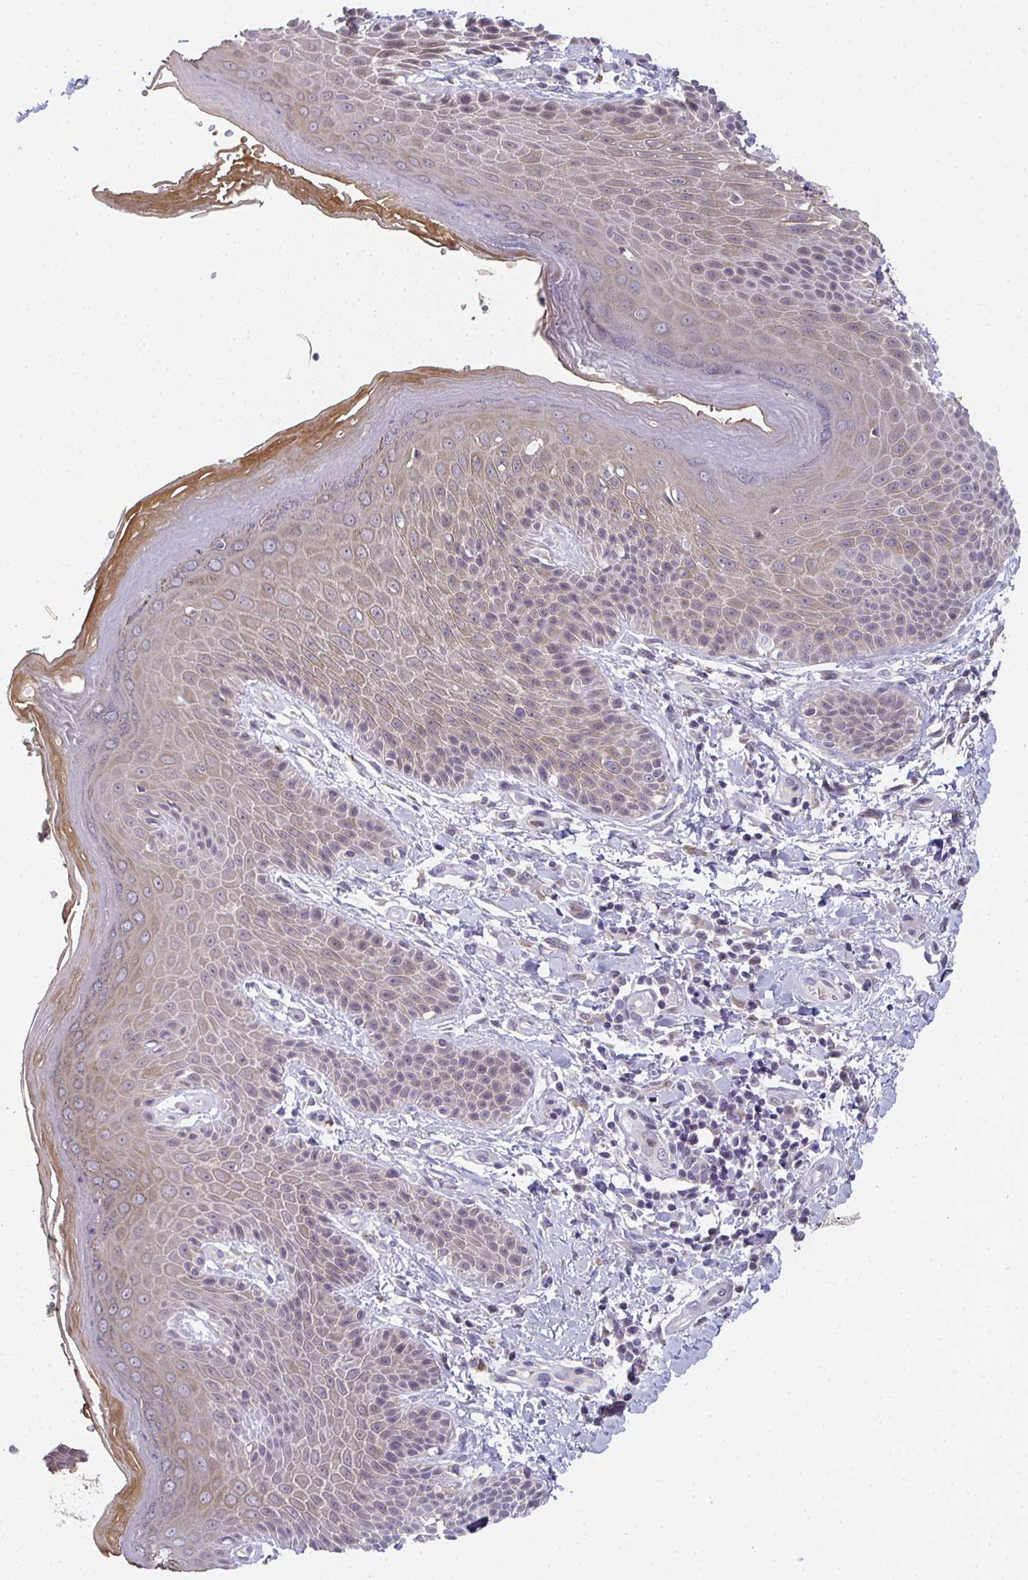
{"staining": {"intensity": "weak", "quantity": ">75%", "location": "cytoplasmic/membranous,nuclear"}, "tissue": "skin", "cell_type": "Epidermal cells", "image_type": "normal", "snomed": [{"axis": "morphology", "description": "Normal tissue, NOS"}, {"axis": "topography", "description": "Peripheral nerve tissue"}], "caption": "Immunohistochemistry (IHC) photomicrograph of unremarkable skin: skin stained using immunohistochemistry exhibits low levels of weak protein expression localized specifically in the cytoplasmic/membranous,nuclear of epidermal cells, appearing as a cytoplasmic/membranous,nuclear brown color.", "gene": "RIOK1", "patient": {"sex": "male", "age": 51}}